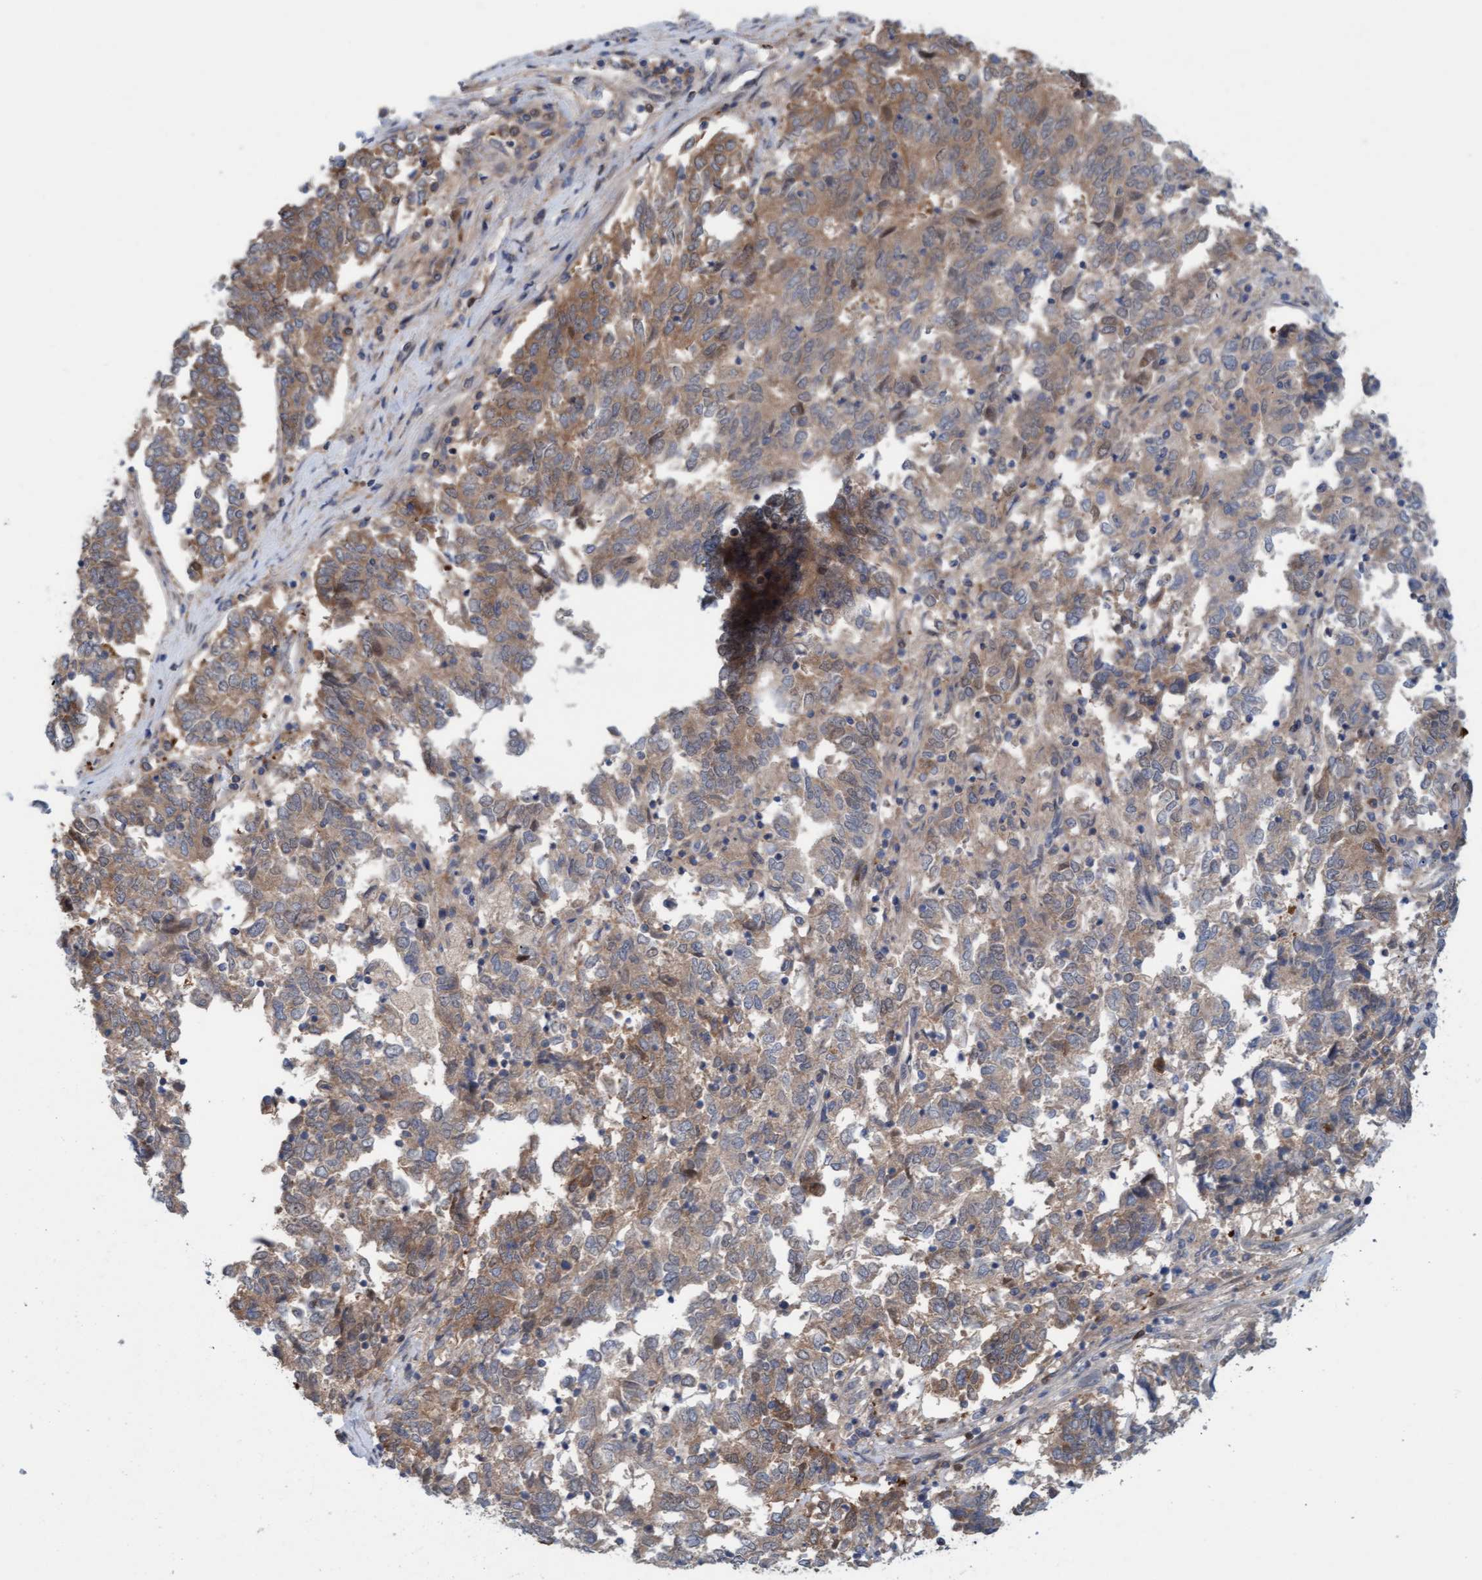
{"staining": {"intensity": "weak", "quantity": ">75%", "location": "cytoplasmic/membranous"}, "tissue": "endometrial cancer", "cell_type": "Tumor cells", "image_type": "cancer", "snomed": [{"axis": "morphology", "description": "Adenocarcinoma, NOS"}, {"axis": "topography", "description": "Endometrium"}], "caption": "Human endometrial adenocarcinoma stained for a protein (brown) shows weak cytoplasmic/membranous positive expression in about >75% of tumor cells.", "gene": "KLHL25", "patient": {"sex": "female", "age": 80}}